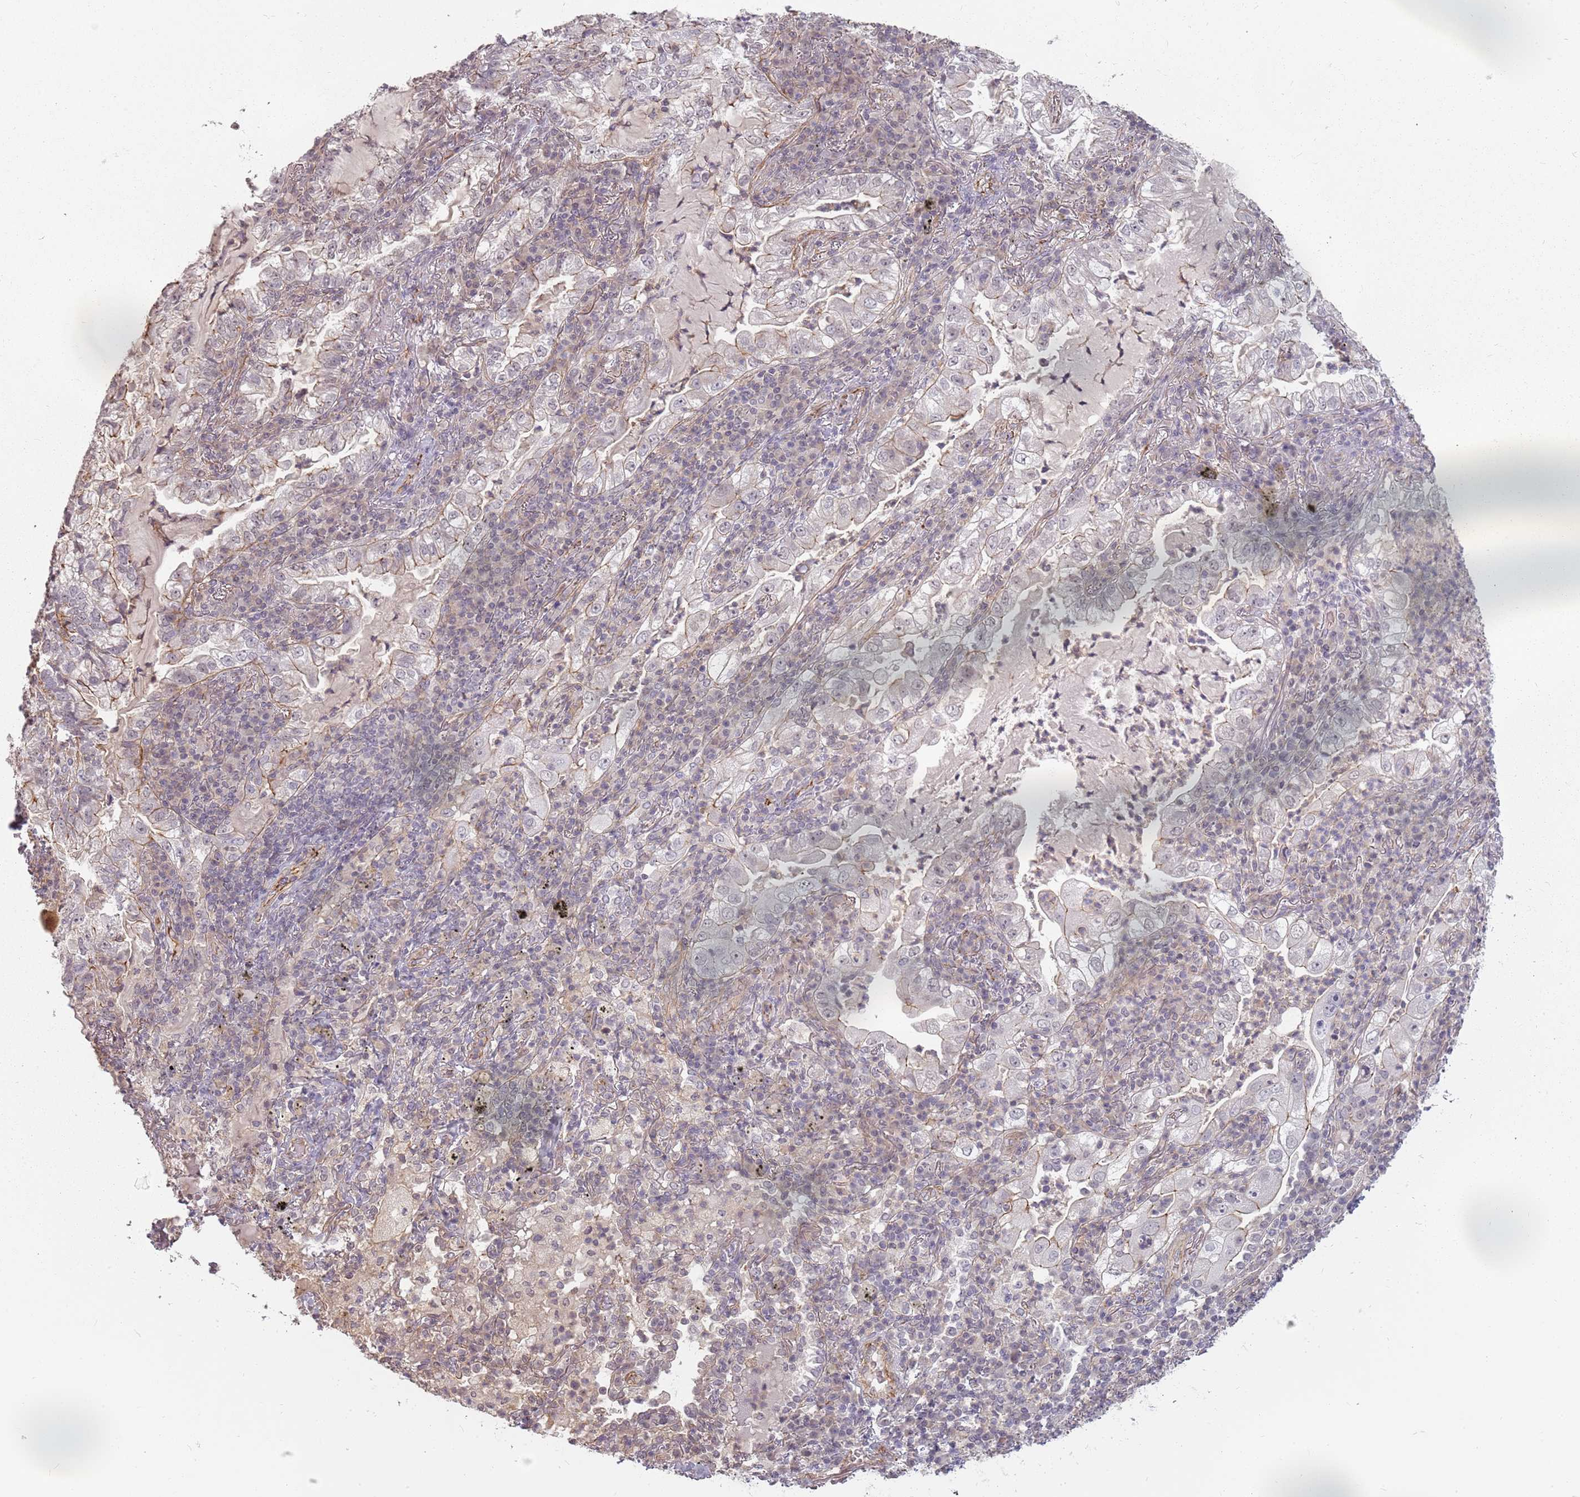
{"staining": {"intensity": "negative", "quantity": "none", "location": "none"}, "tissue": "lung cancer", "cell_type": "Tumor cells", "image_type": "cancer", "snomed": [{"axis": "morphology", "description": "Adenocarcinoma, NOS"}, {"axis": "topography", "description": "Lung"}], "caption": "This is an immunohistochemistry (IHC) micrograph of lung cancer. There is no positivity in tumor cells.", "gene": "PPP1R14C", "patient": {"sex": "female", "age": 73}}